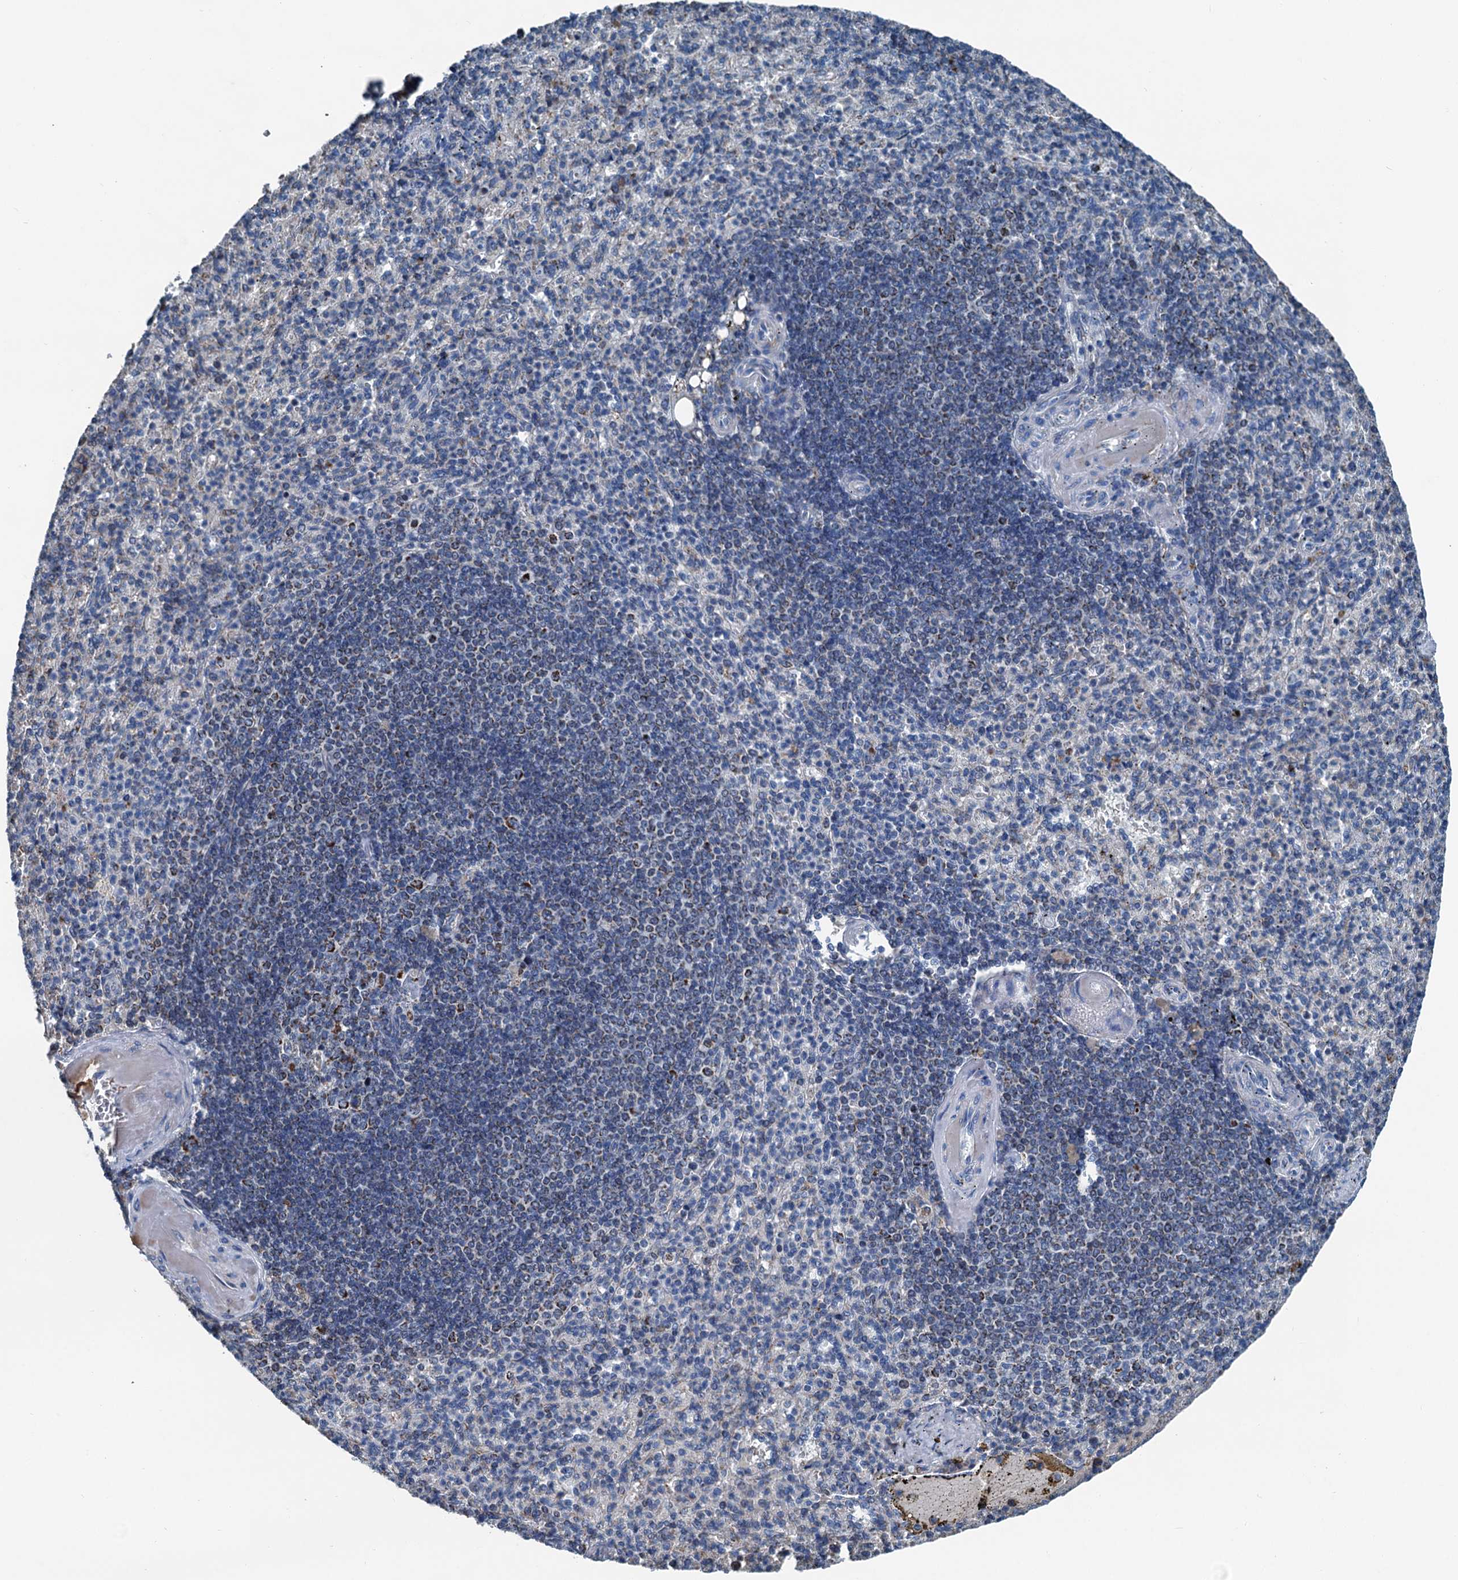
{"staining": {"intensity": "weak", "quantity": "25%-75%", "location": "cytoplasmic/membranous"}, "tissue": "spleen", "cell_type": "Cells in red pulp", "image_type": "normal", "snomed": [{"axis": "morphology", "description": "Normal tissue, NOS"}, {"axis": "topography", "description": "Spleen"}], "caption": "This photomicrograph demonstrates normal spleen stained with IHC to label a protein in brown. The cytoplasmic/membranous of cells in red pulp show weak positivity for the protein. Nuclei are counter-stained blue.", "gene": "TRPT1", "patient": {"sex": "female", "age": 74}}